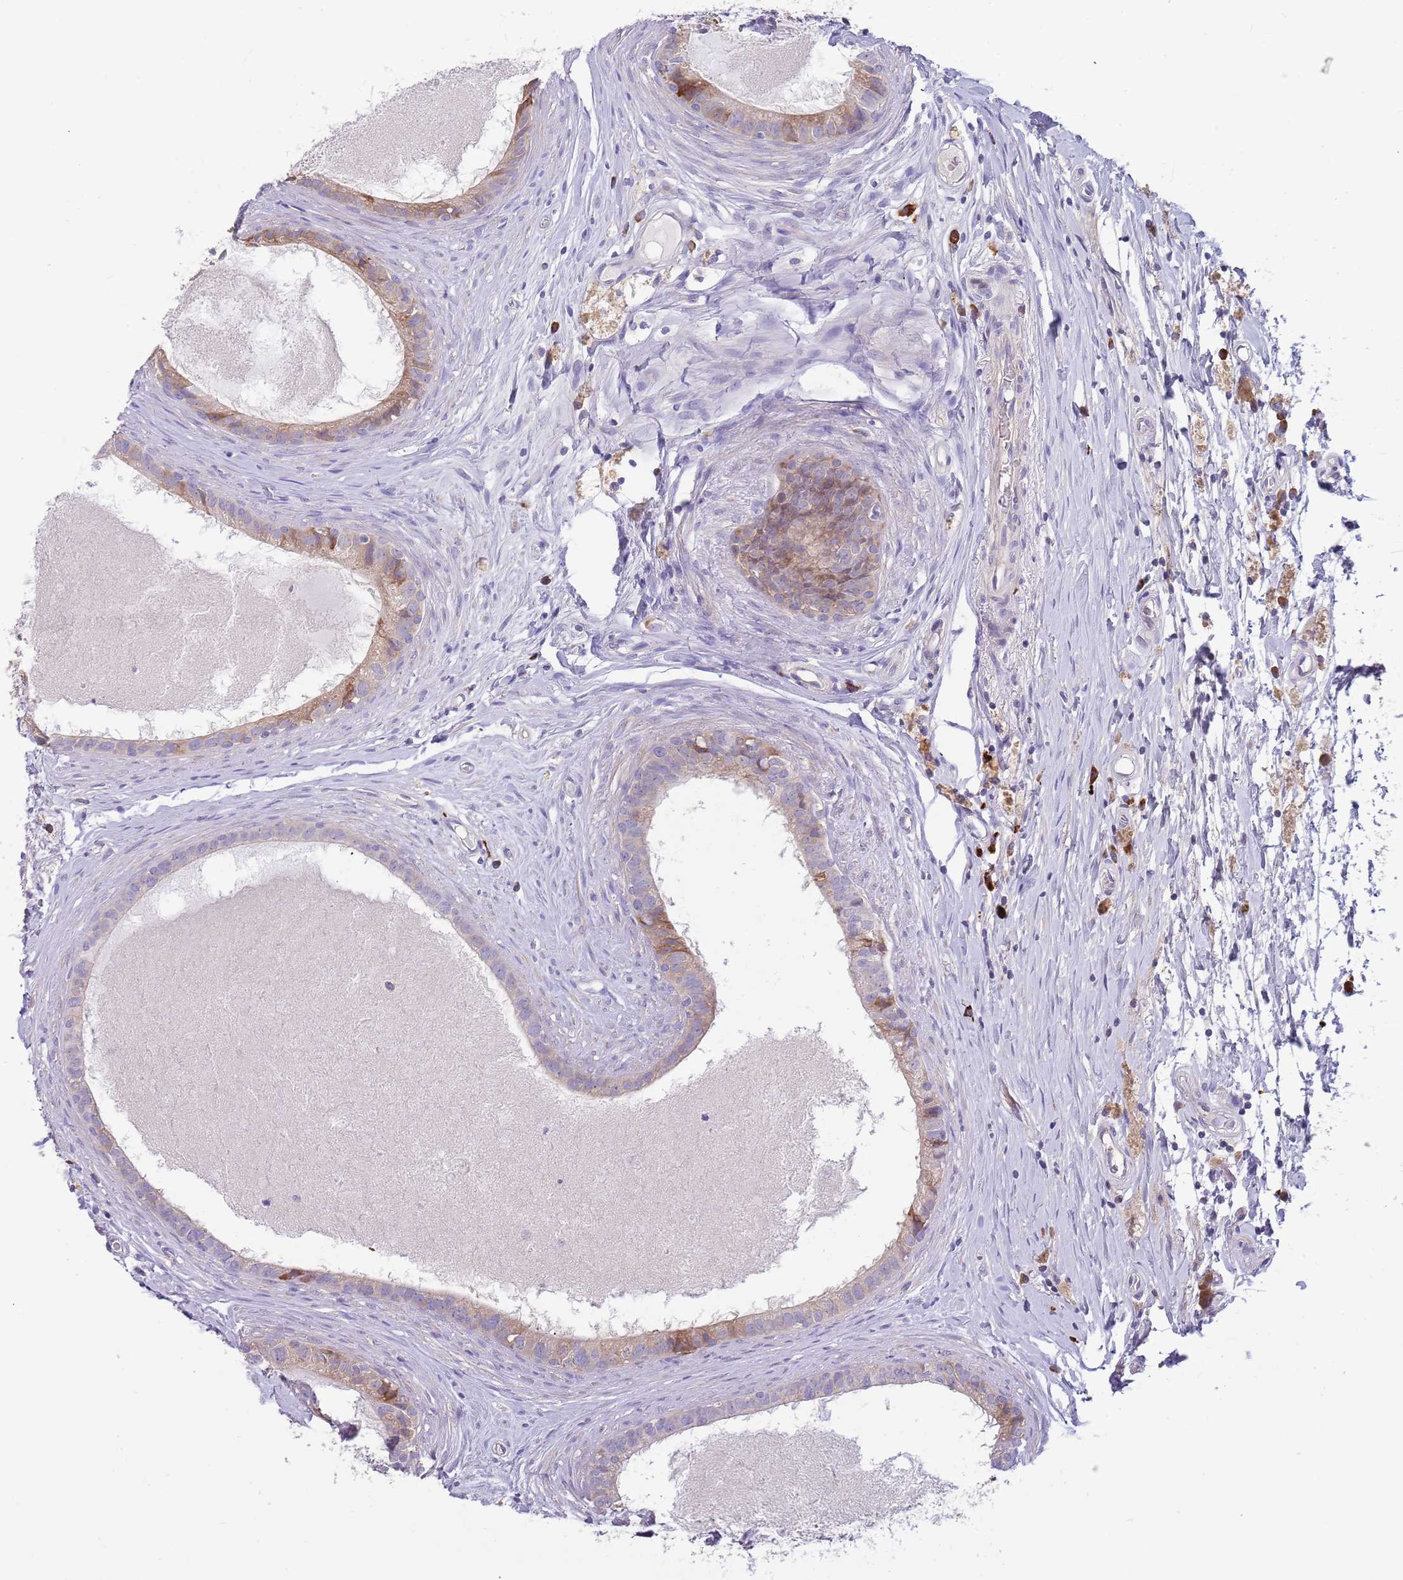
{"staining": {"intensity": "moderate", "quantity": "<25%", "location": "cytoplasmic/membranous"}, "tissue": "epididymis", "cell_type": "Glandular cells", "image_type": "normal", "snomed": [{"axis": "morphology", "description": "Normal tissue, NOS"}, {"axis": "topography", "description": "Epididymis"}], "caption": "A high-resolution micrograph shows IHC staining of unremarkable epididymis, which reveals moderate cytoplasmic/membranous expression in about <25% of glandular cells.", "gene": "SUSD1", "patient": {"sex": "male", "age": 80}}